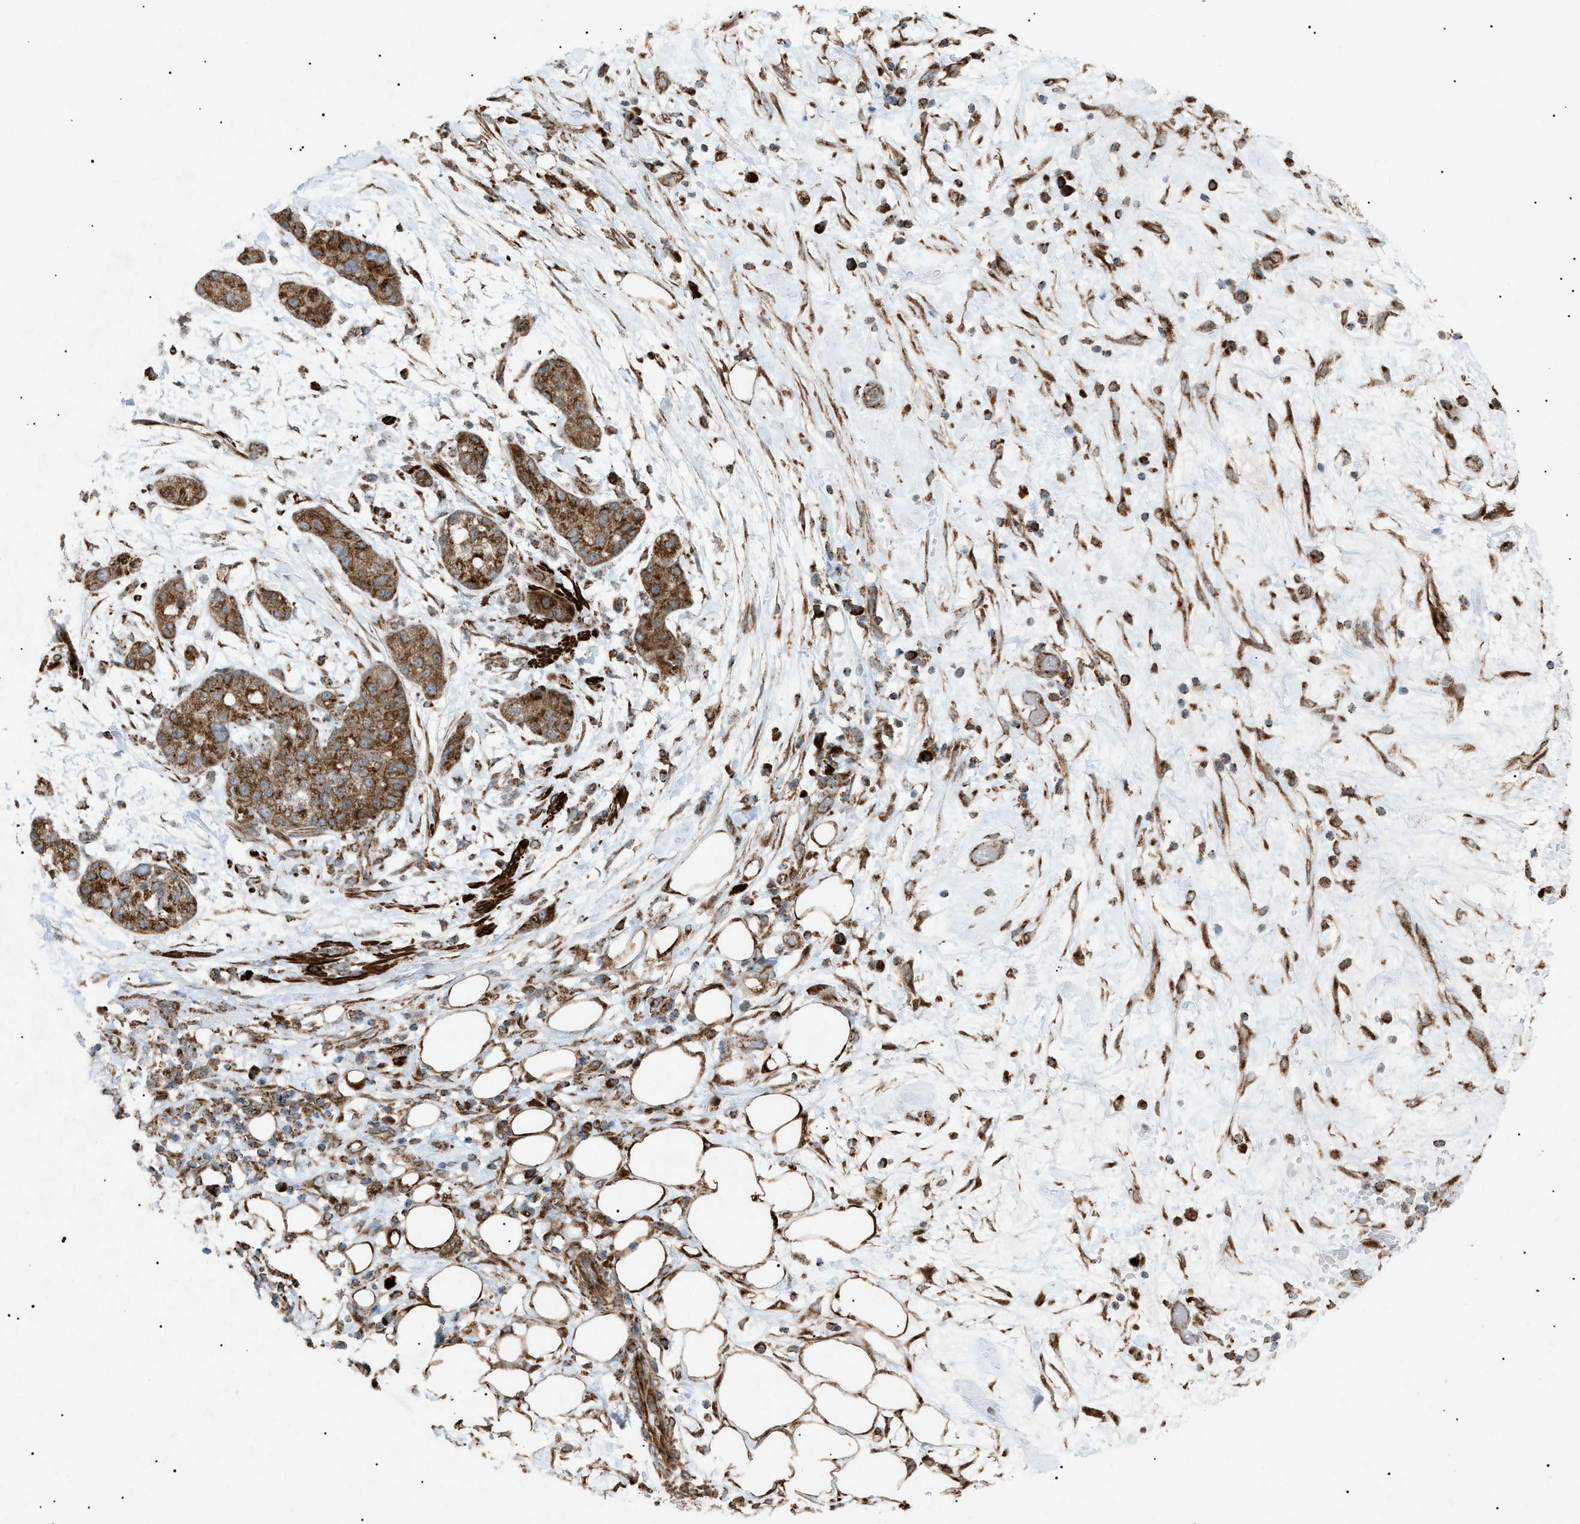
{"staining": {"intensity": "moderate", "quantity": ">75%", "location": "cytoplasmic/membranous"}, "tissue": "pancreatic cancer", "cell_type": "Tumor cells", "image_type": "cancer", "snomed": [{"axis": "morphology", "description": "Adenocarcinoma, NOS"}, {"axis": "topography", "description": "Pancreas"}], "caption": "A high-resolution photomicrograph shows IHC staining of pancreatic cancer (adenocarcinoma), which shows moderate cytoplasmic/membranous positivity in approximately >75% of tumor cells.", "gene": "C1GALT1C1", "patient": {"sex": "female", "age": 78}}